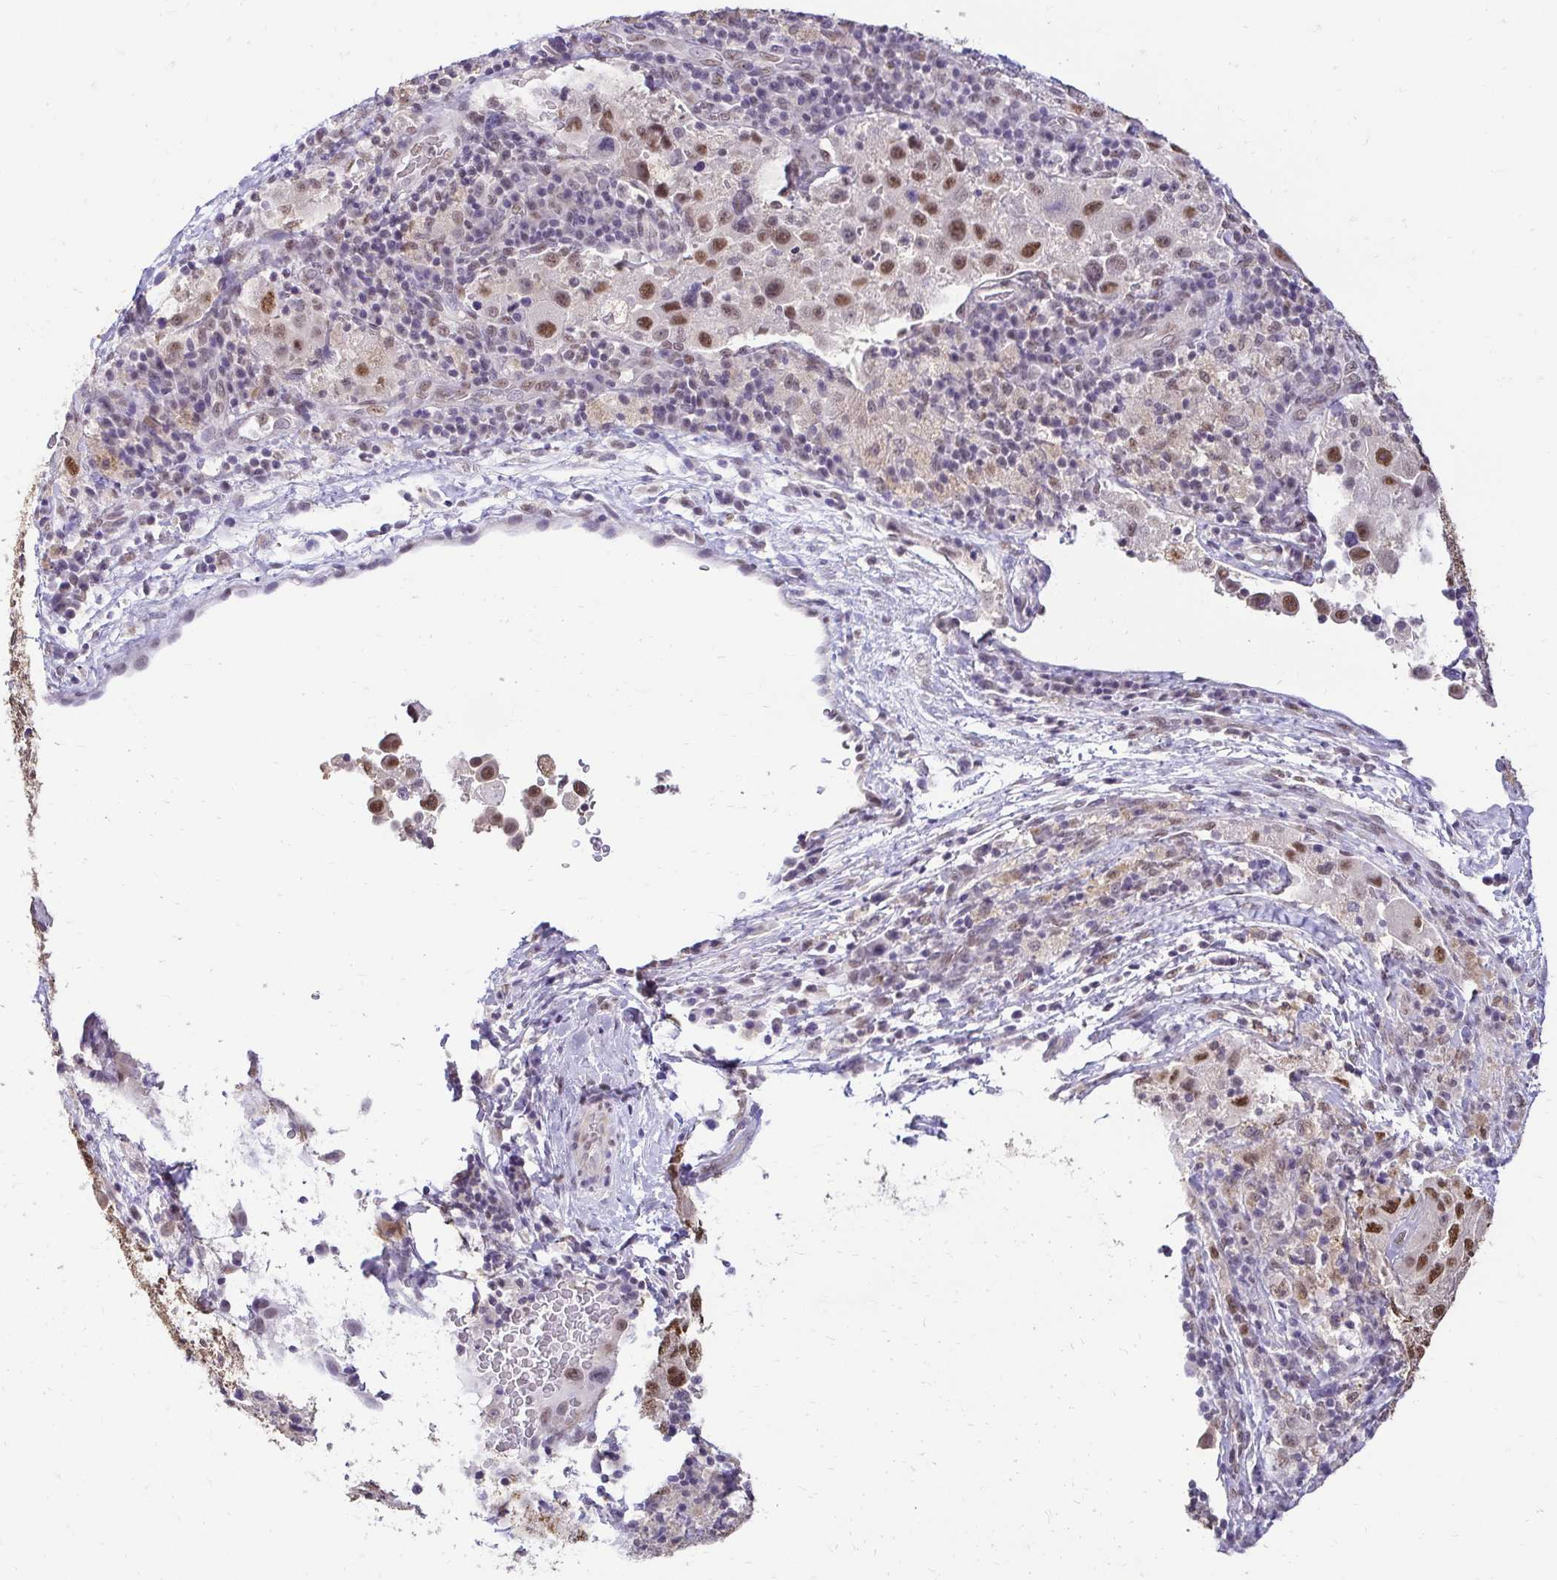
{"staining": {"intensity": "moderate", "quantity": ">75%", "location": "nuclear"}, "tissue": "melanoma", "cell_type": "Tumor cells", "image_type": "cancer", "snomed": [{"axis": "morphology", "description": "Malignant melanoma, Metastatic site"}, {"axis": "topography", "description": "Lymph node"}], "caption": "Protein staining shows moderate nuclear expression in approximately >75% of tumor cells in malignant melanoma (metastatic site).", "gene": "RIMS4", "patient": {"sex": "male", "age": 62}}